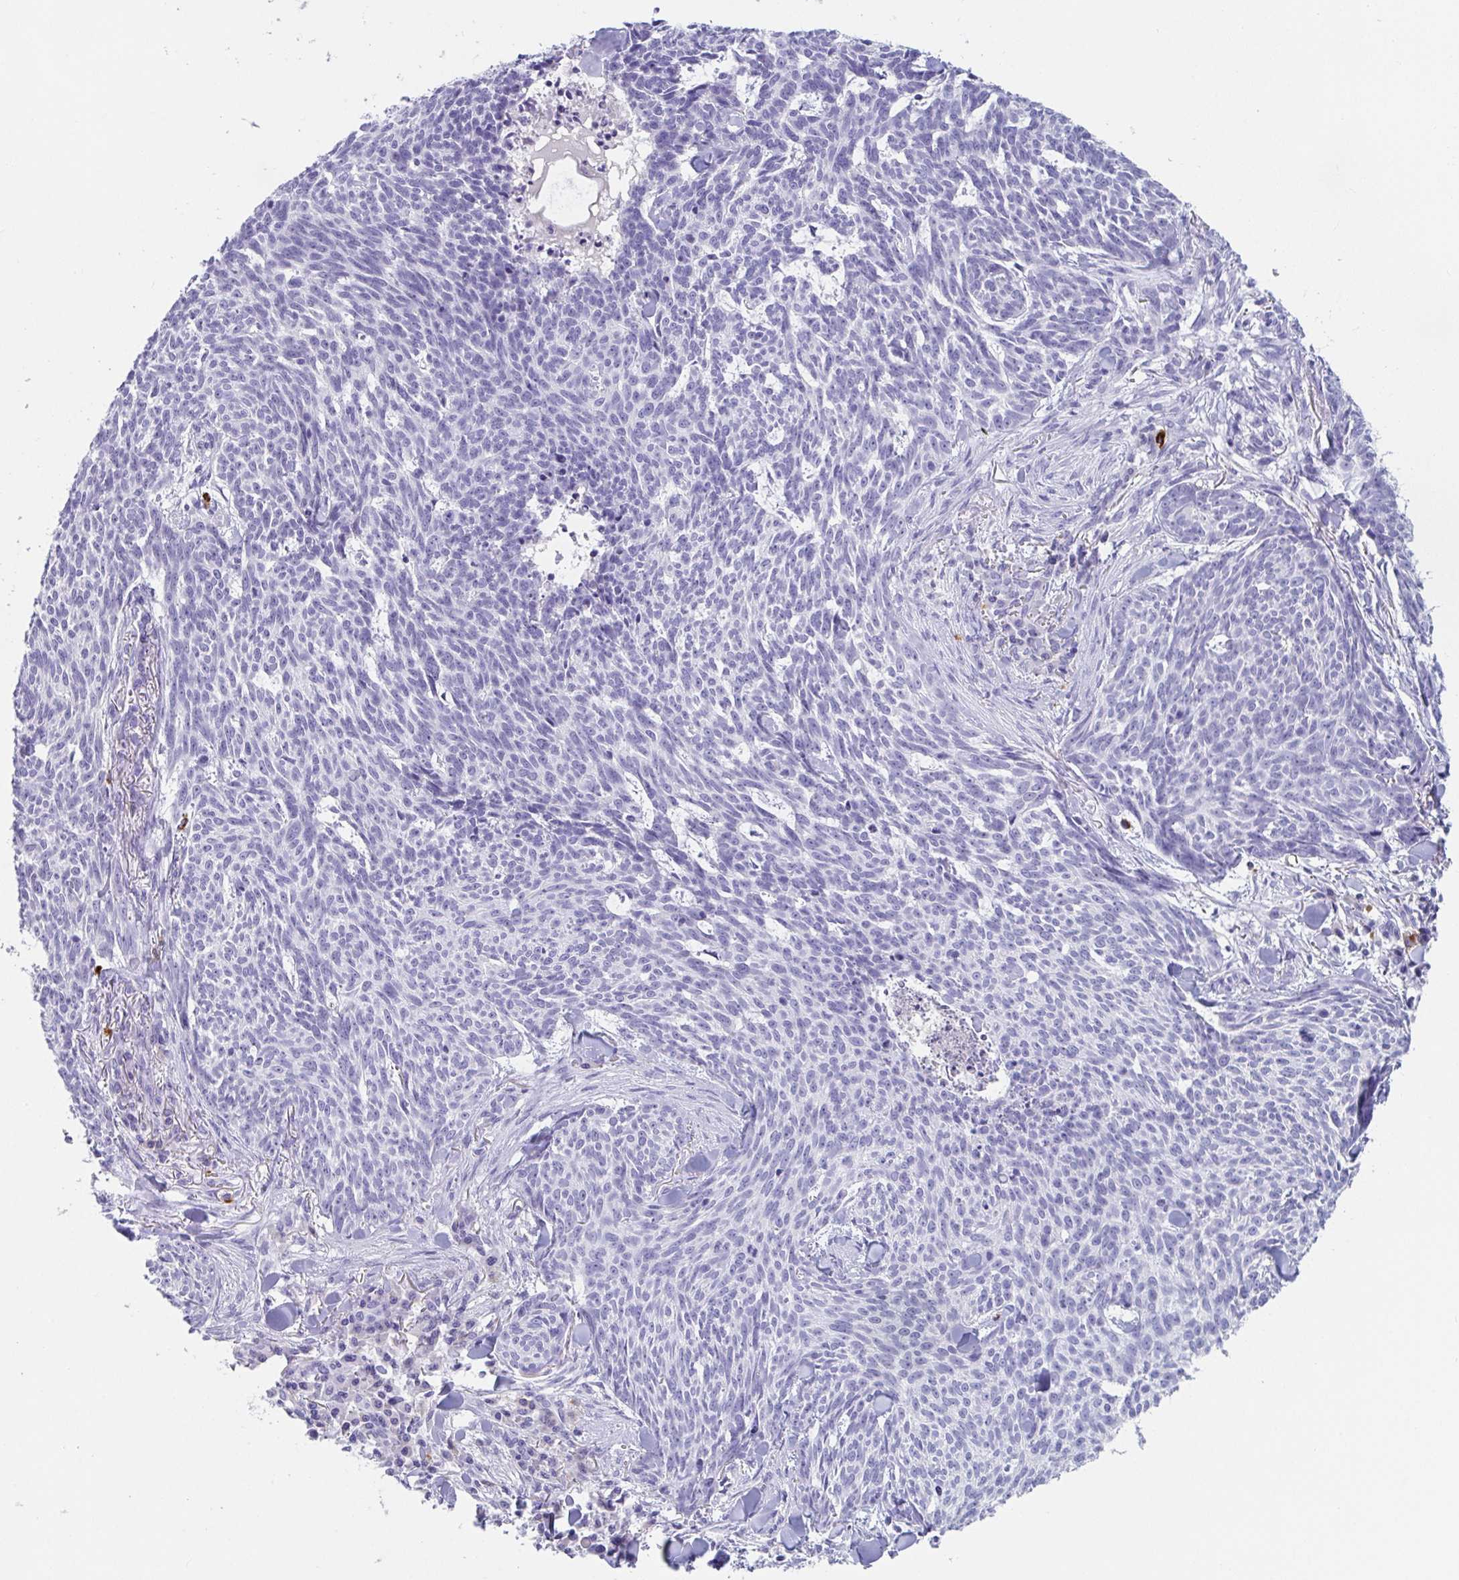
{"staining": {"intensity": "negative", "quantity": "none", "location": "none"}, "tissue": "skin cancer", "cell_type": "Tumor cells", "image_type": "cancer", "snomed": [{"axis": "morphology", "description": "Basal cell carcinoma"}, {"axis": "topography", "description": "Skin"}], "caption": "DAB (3,3'-diaminobenzidine) immunohistochemical staining of skin cancer demonstrates no significant positivity in tumor cells. Nuclei are stained in blue.", "gene": "PLA2G1B", "patient": {"sex": "female", "age": 93}}